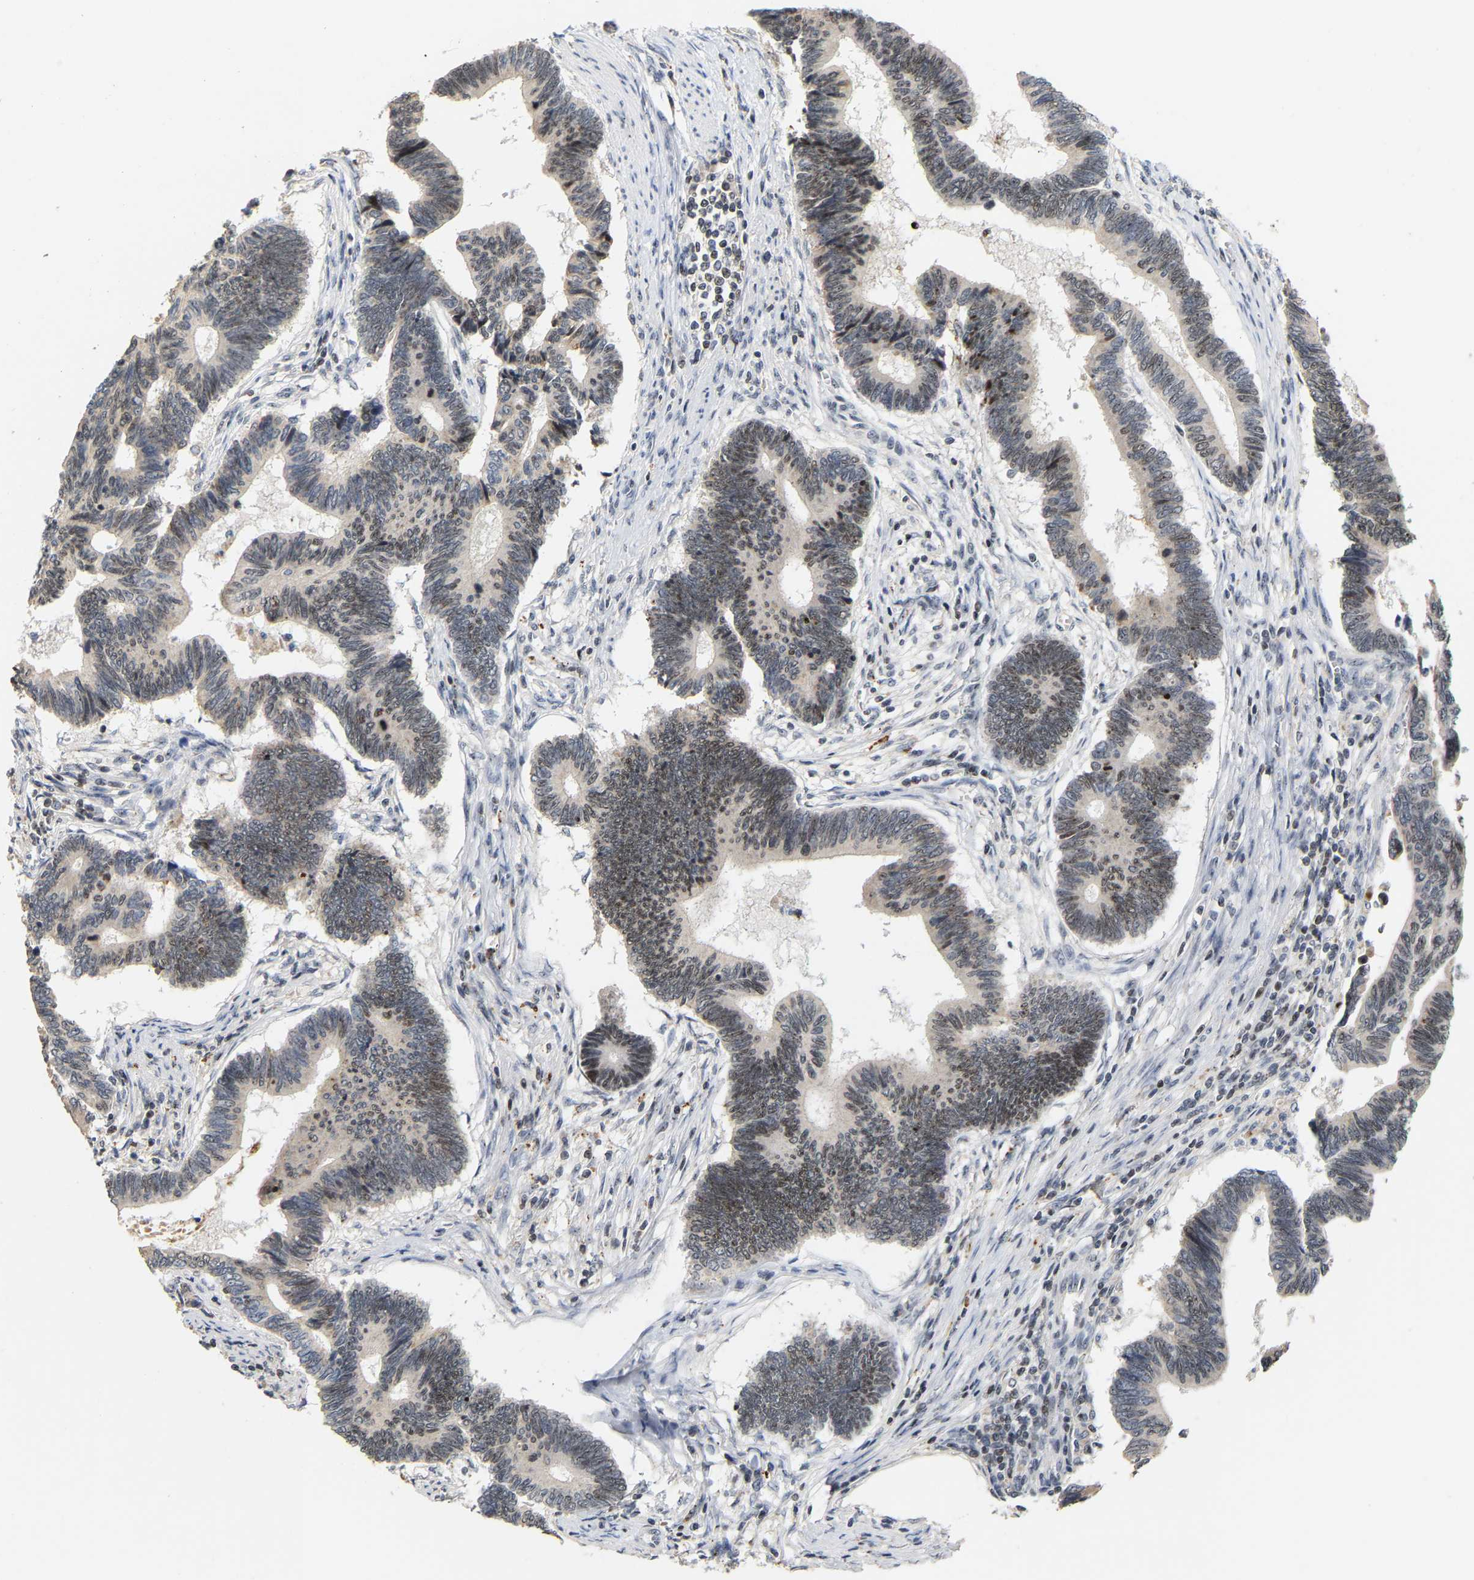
{"staining": {"intensity": "moderate", "quantity": ">75%", "location": "nuclear"}, "tissue": "pancreatic cancer", "cell_type": "Tumor cells", "image_type": "cancer", "snomed": [{"axis": "morphology", "description": "Adenocarcinoma, NOS"}, {"axis": "topography", "description": "Pancreas"}], "caption": "Pancreatic cancer (adenocarcinoma) stained with a brown dye exhibits moderate nuclear positive expression in about >75% of tumor cells.", "gene": "NOP58", "patient": {"sex": "female", "age": 70}}